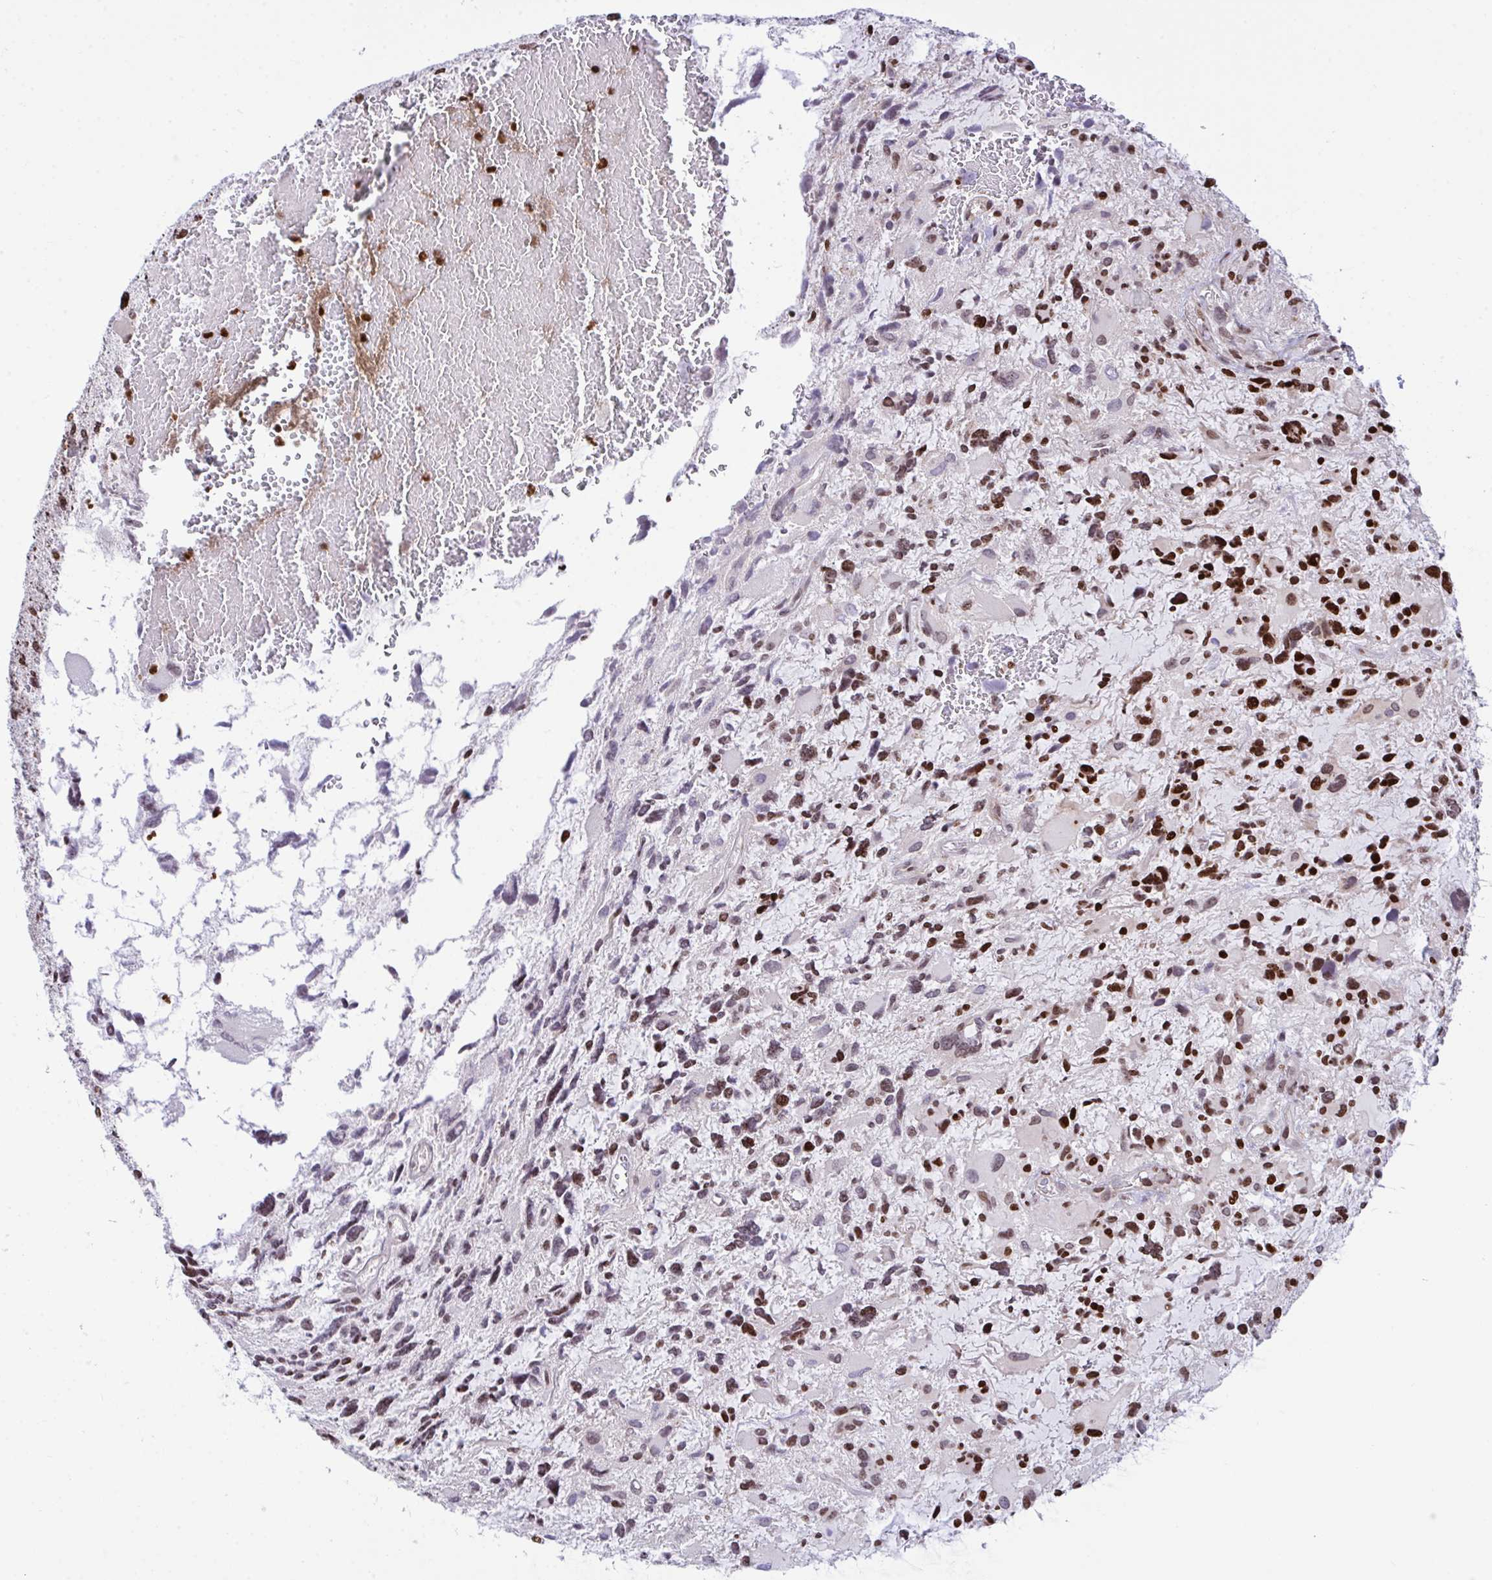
{"staining": {"intensity": "moderate", "quantity": ">75%", "location": "nuclear"}, "tissue": "glioma", "cell_type": "Tumor cells", "image_type": "cancer", "snomed": [{"axis": "morphology", "description": "Glioma, malignant, High grade"}, {"axis": "topography", "description": "Brain"}], "caption": "A high-resolution histopathology image shows IHC staining of malignant high-grade glioma, which demonstrates moderate nuclear positivity in approximately >75% of tumor cells.", "gene": "RAPGEF5", "patient": {"sex": "female", "age": 11}}